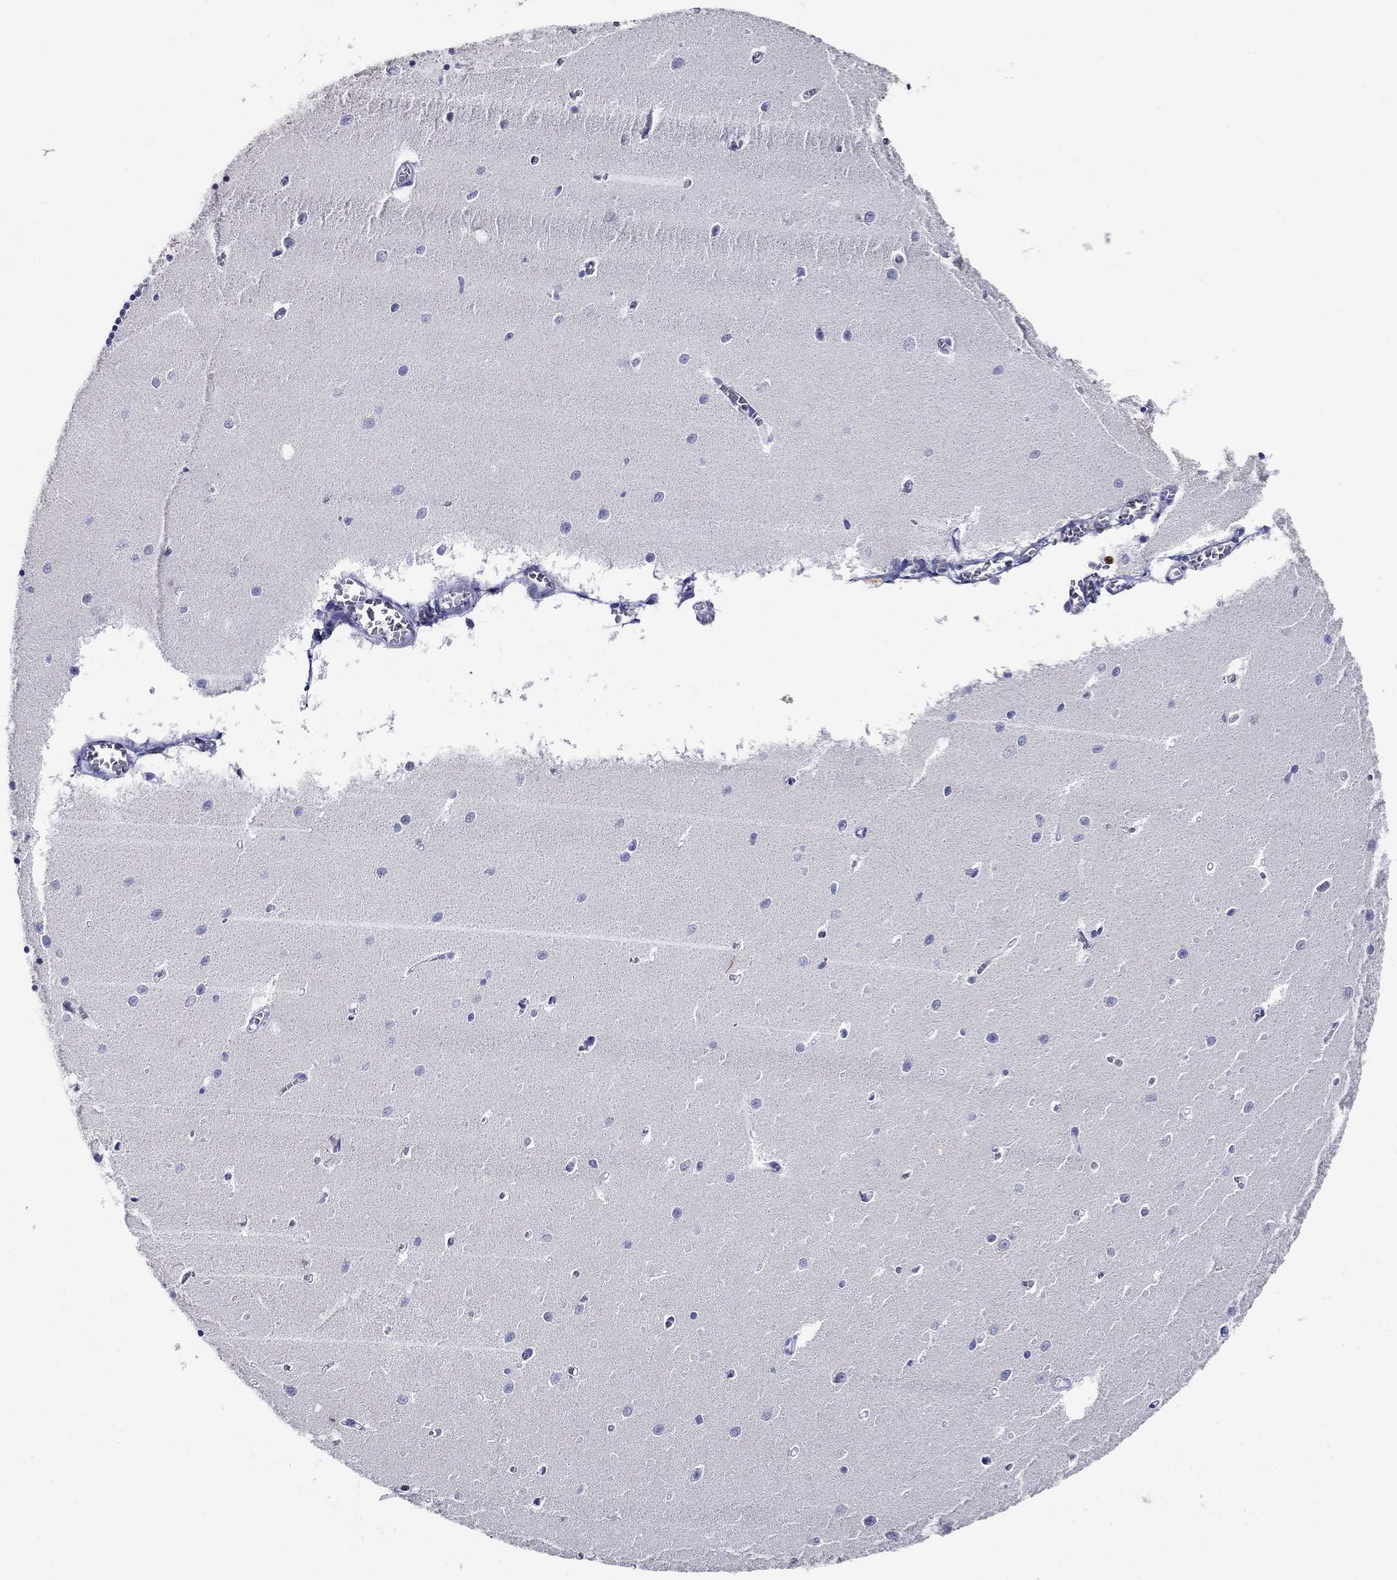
{"staining": {"intensity": "negative", "quantity": "none", "location": "none"}, "tissue": "cerebellum", "cell_type": "Cells in granular layer", "image_type": "normal", "snomed": [{"axis": "morphology", "description": "Normal tissue, NOS"}, {"axis": "topography", "description": "Cerebellum"}], "caption": "Immunohistochemistry (IHC) histopathology image of unremarkable cerebellum: cerebellum stained with DAB exhibits no significant protein staining in cells in granular layer. (DAB immunohistochemistry, high magnification).", "gene": "CRYGS", "patient": {"sex": "female", "age": 64}}